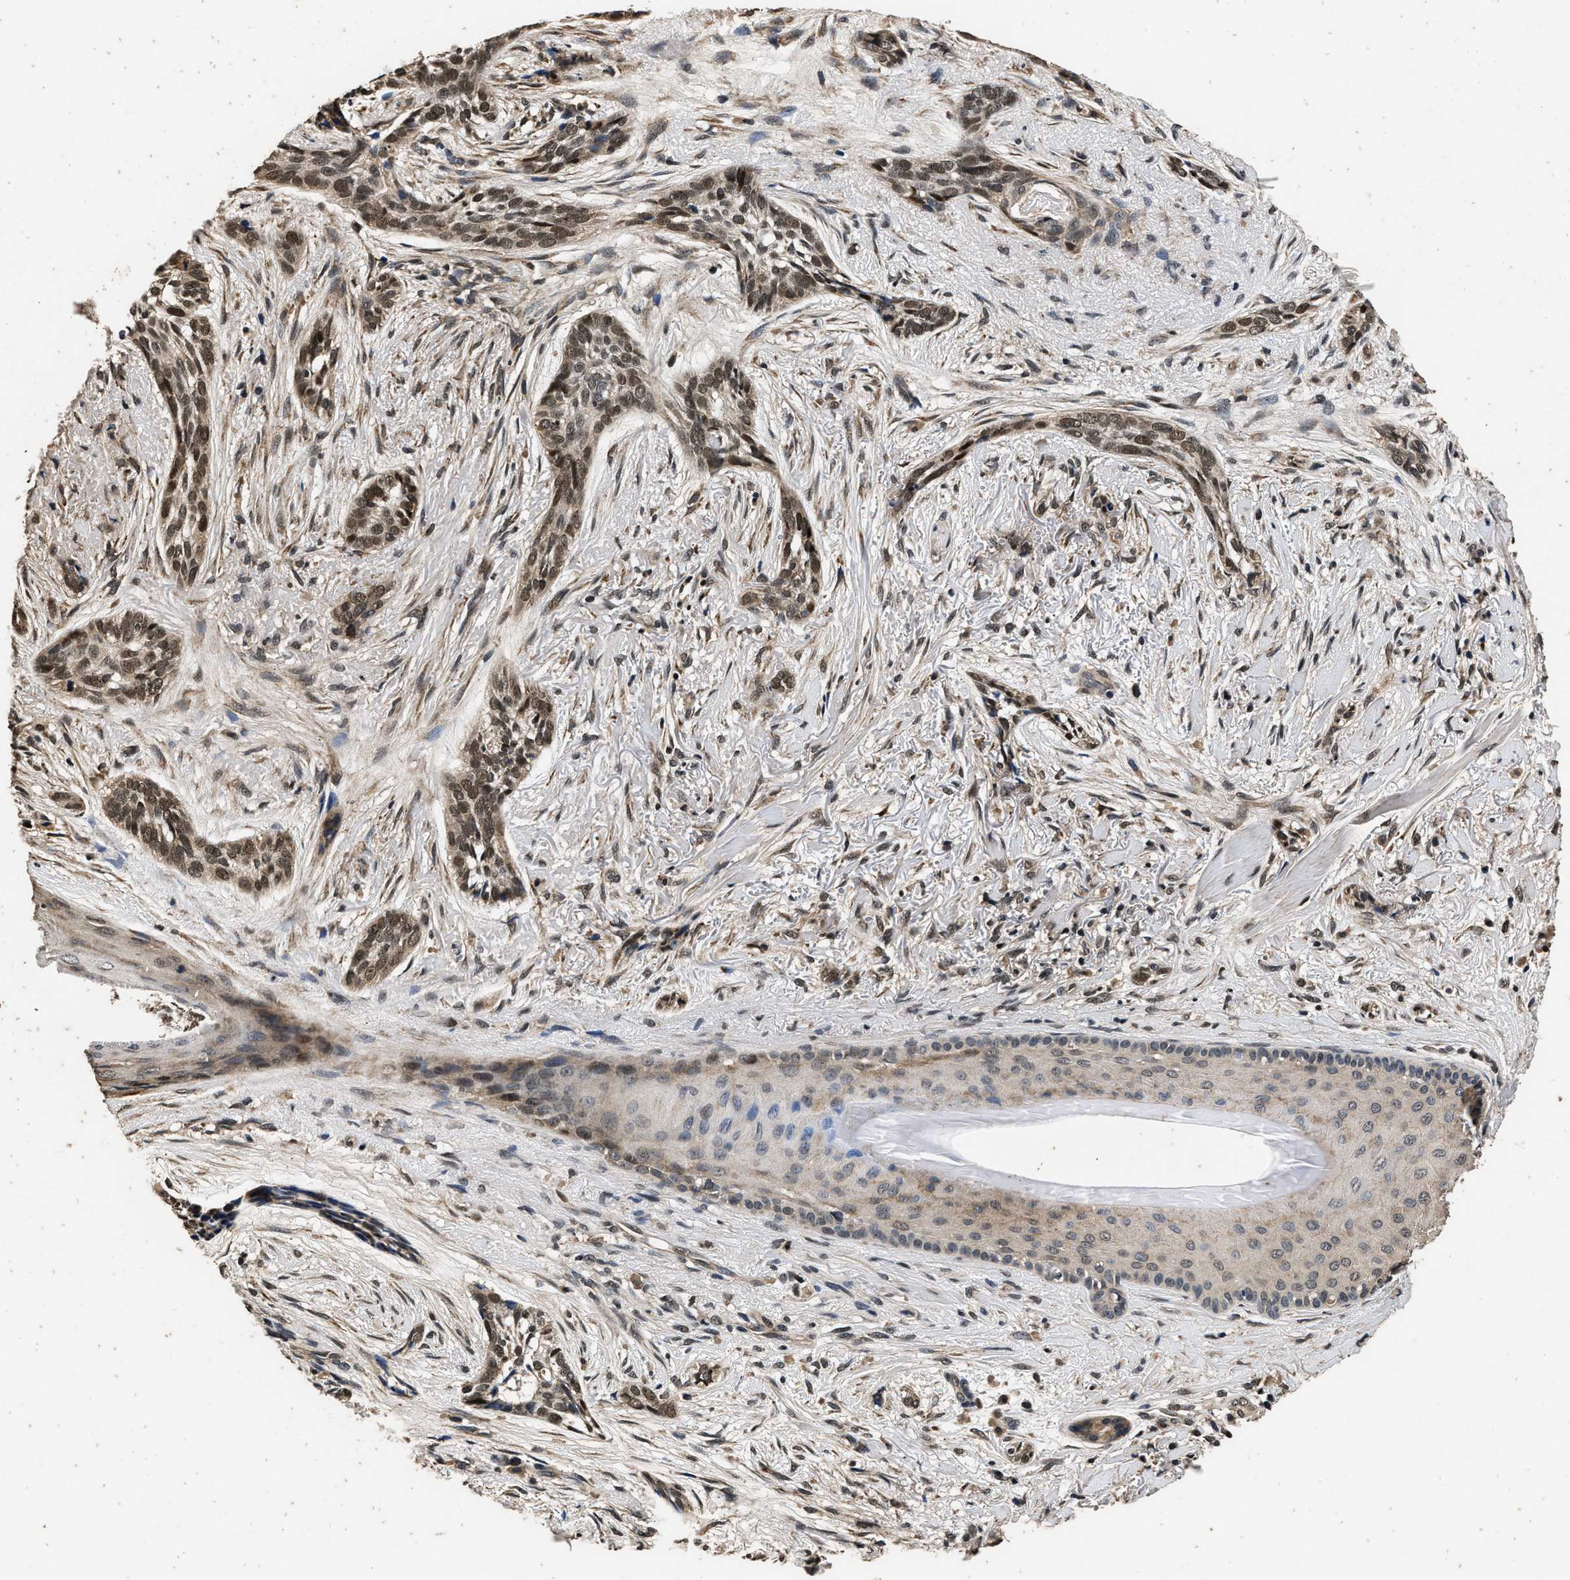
{"staining": {"intensity": "moderate", "quantity": ">75%", "location": "nuclear"}, "tissue": "skin cancer", "cell_type": "Tumor cells", "image_type": "cancer", "snomed": [{"axis": "morphology", "description": "Basal cell carcinoma"}, {"axis": "topography", "description": "Skin"}], "caption": "This is a photomicrograph of IHC staining of basal cell carcinoma (skin), which shows moderate expression in the nuclear of tumor cells.", "gene": "CSTF1", "patient": {"sex": "female", "age": 88}}